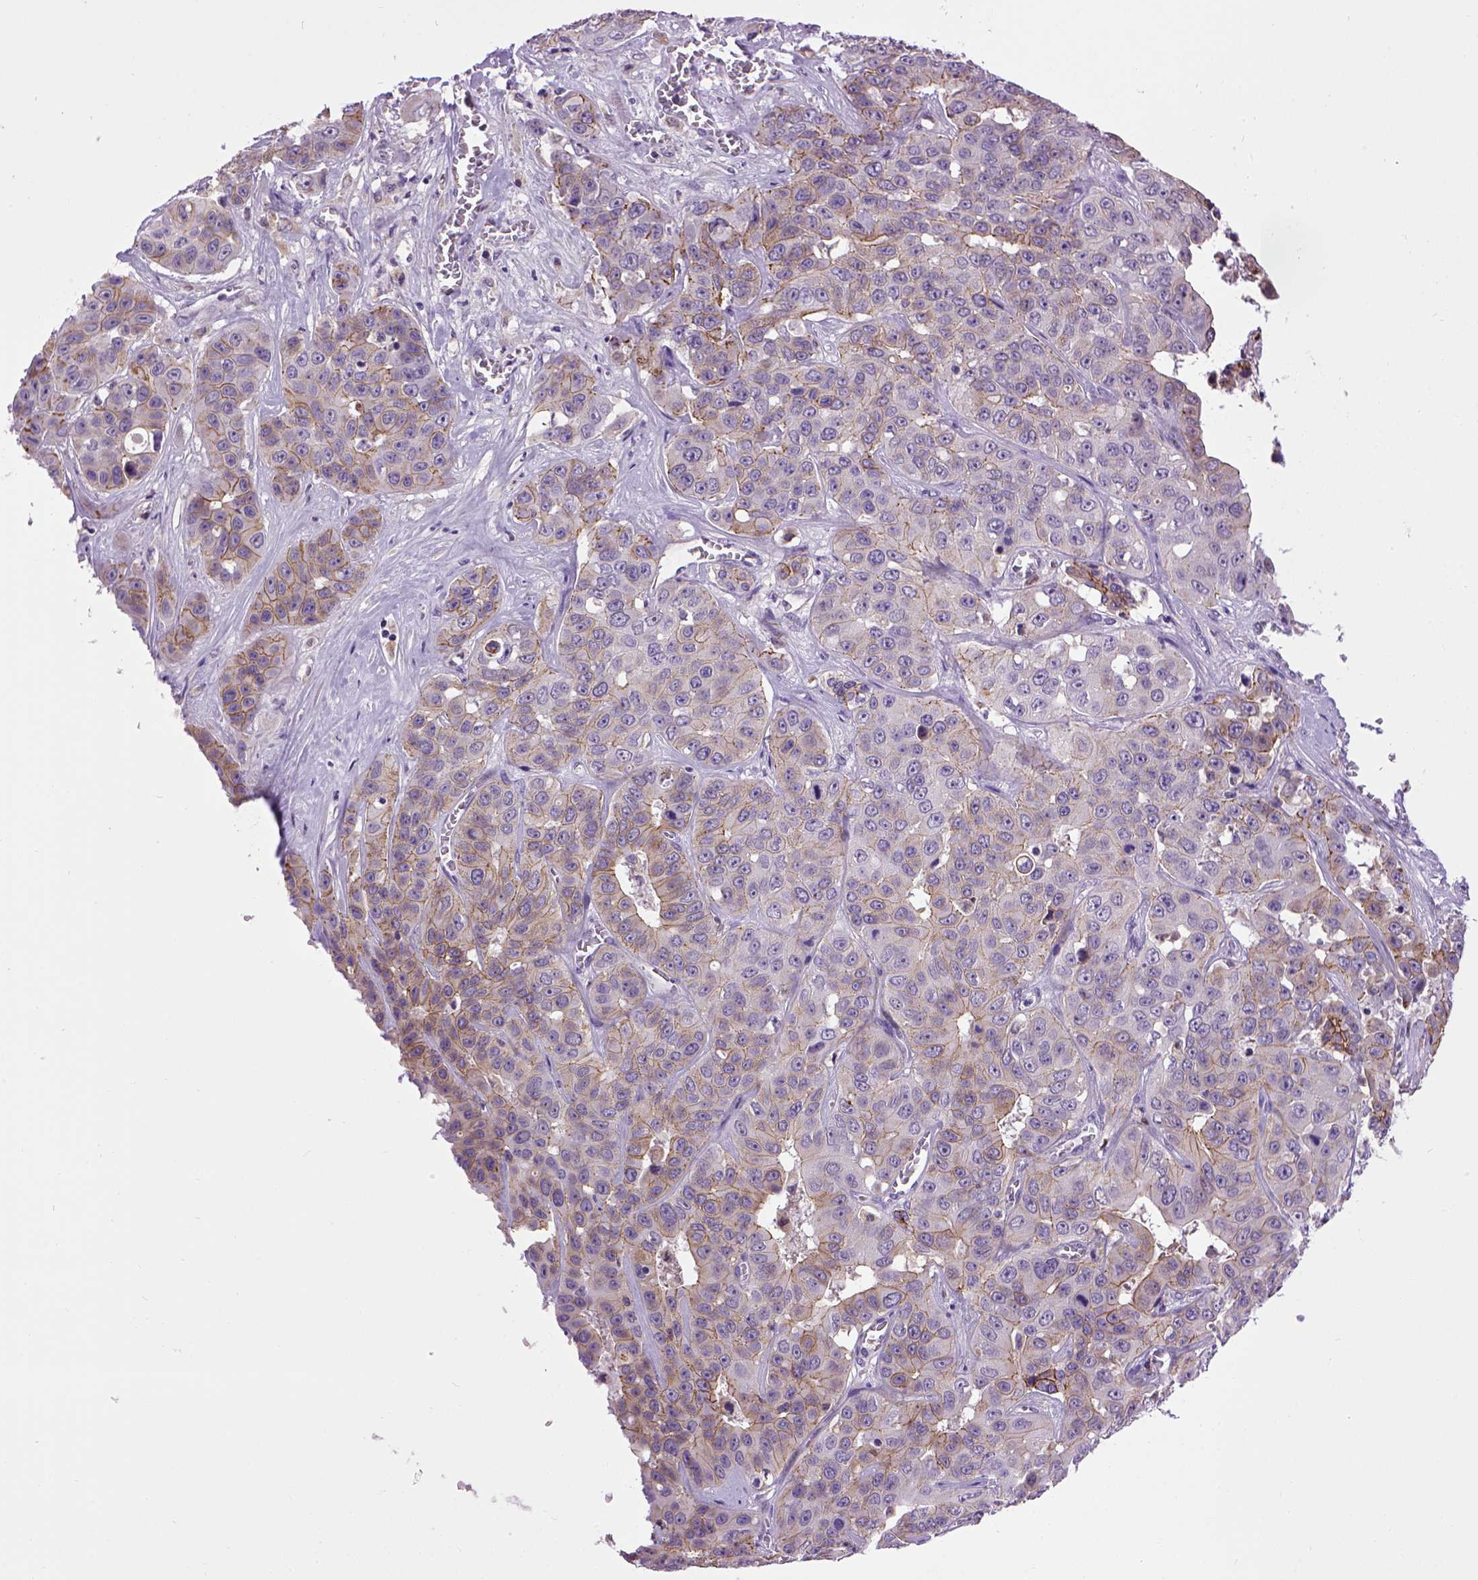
{"staining": {"intensity": "moderate", "quantity": "25%-75%", "location": "cytoplasmic/membranous"}, "tissue": "liver cancer", "cell_type": "Tumor cells", "image_type": "cancer", "snomed": [{"axis": "morphology", "description": "Cholangiocarcinoma"}, {"axis": "topography", "description": "Liver"}], "caption": "Immunohistochemistry of human liver cancer (cholangiocarcinoma) reveals medium levels of moderate cytoplasmic/membranous expression in approximately 25%-75% of tumor cells.", "gene": "CDH1", "patient": {"sex": "female", "age": 52}}